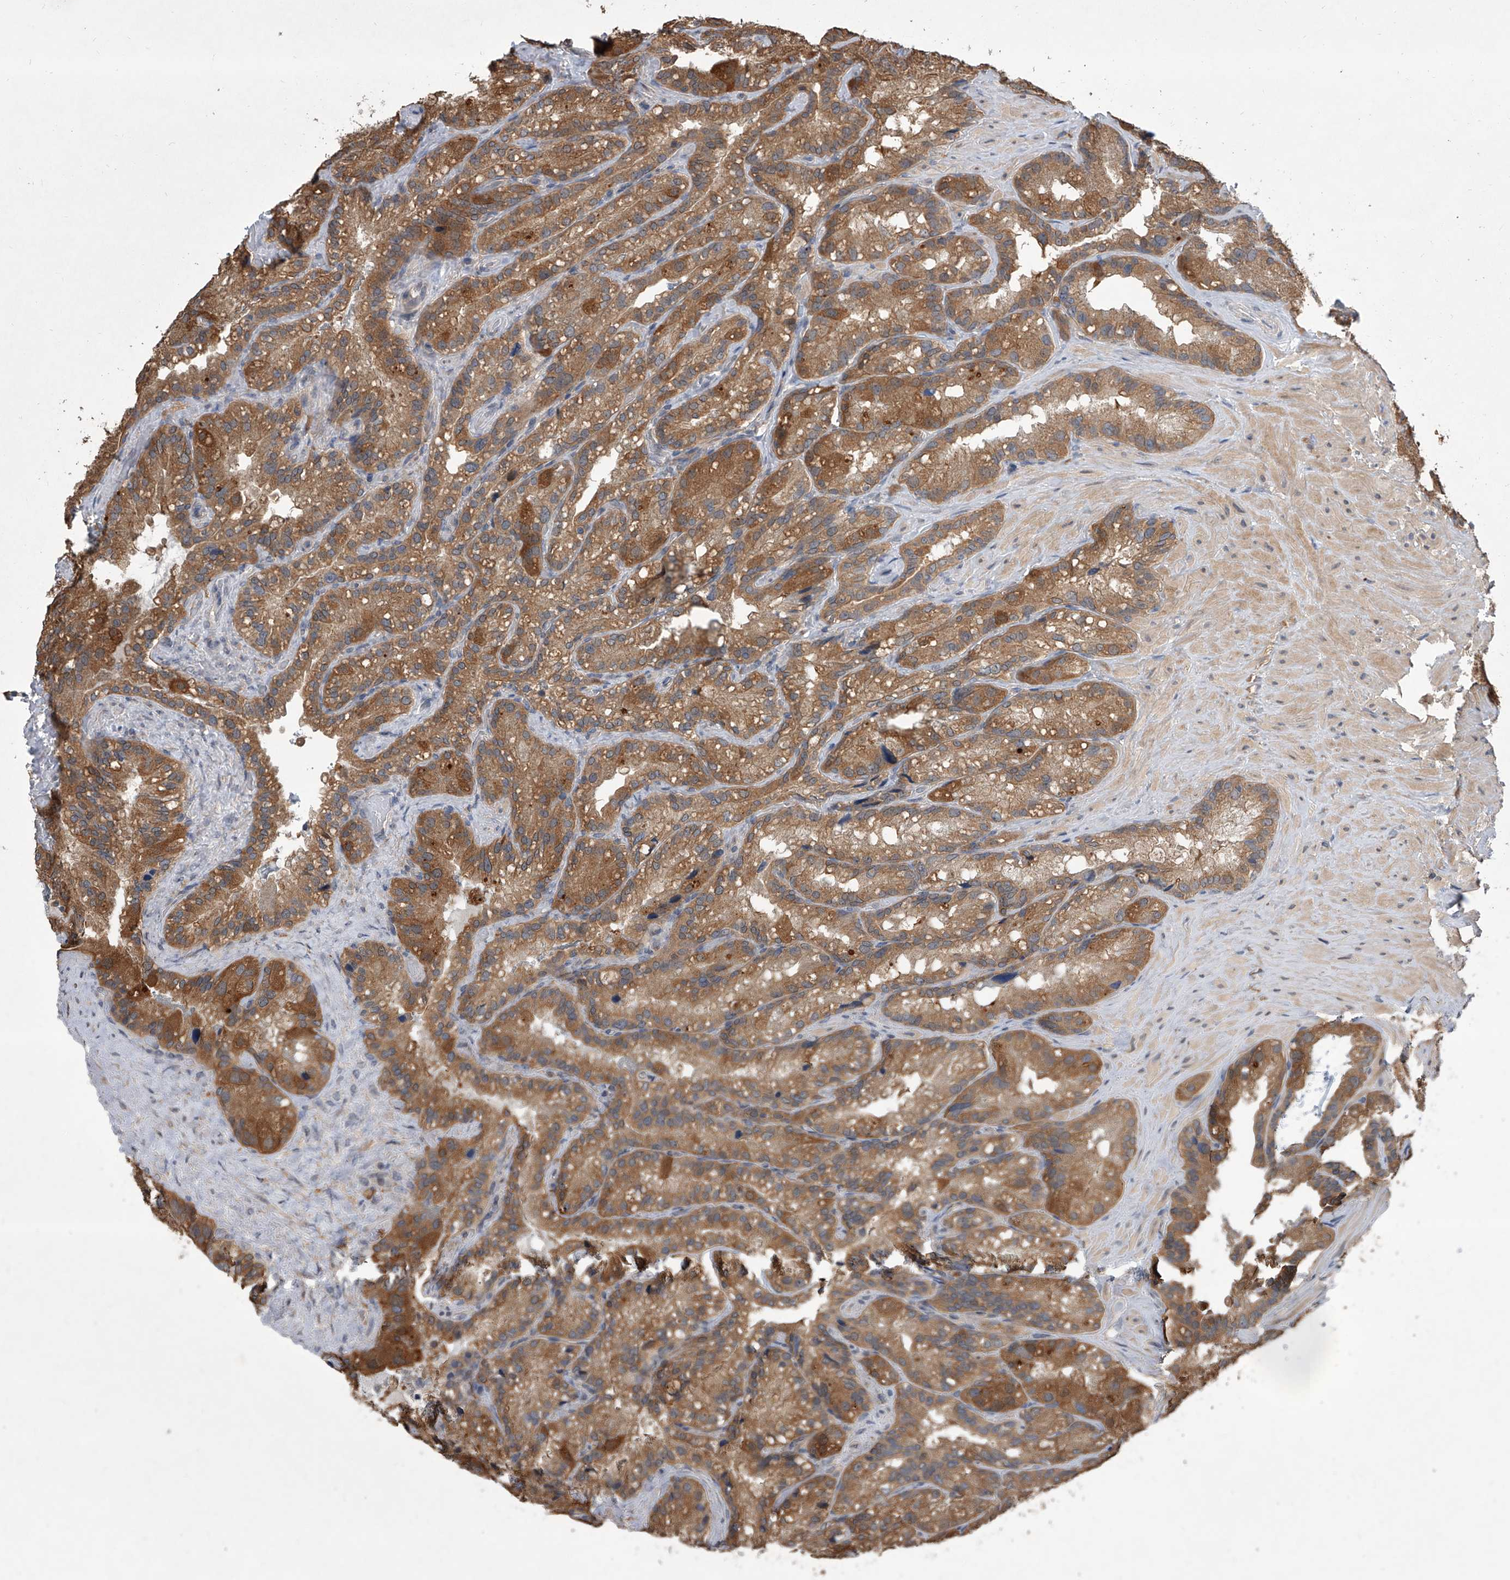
{"staining": {"intensity": "moderate", "quantity": ">75%", "location": "cytoplasmic/membranous"}, "tissue": "seminal vesicle", "cell_type": "Glandular cells", "image_type": "normal", "snomed": [{"axis": "morphology", "description": "Normal tissue, NOS"}, {"axis": "topography", "description": "Prostate"}, {"axis": "topography", "description": "Seminal veicle"}], "caption": "Moderate cytoplasmic/membranous protein positivity is identified in about >75% of glandular cells in seminal vesicle.", "gene": "BHLHE23", "patient": {"sex": "male", "age": 68}}